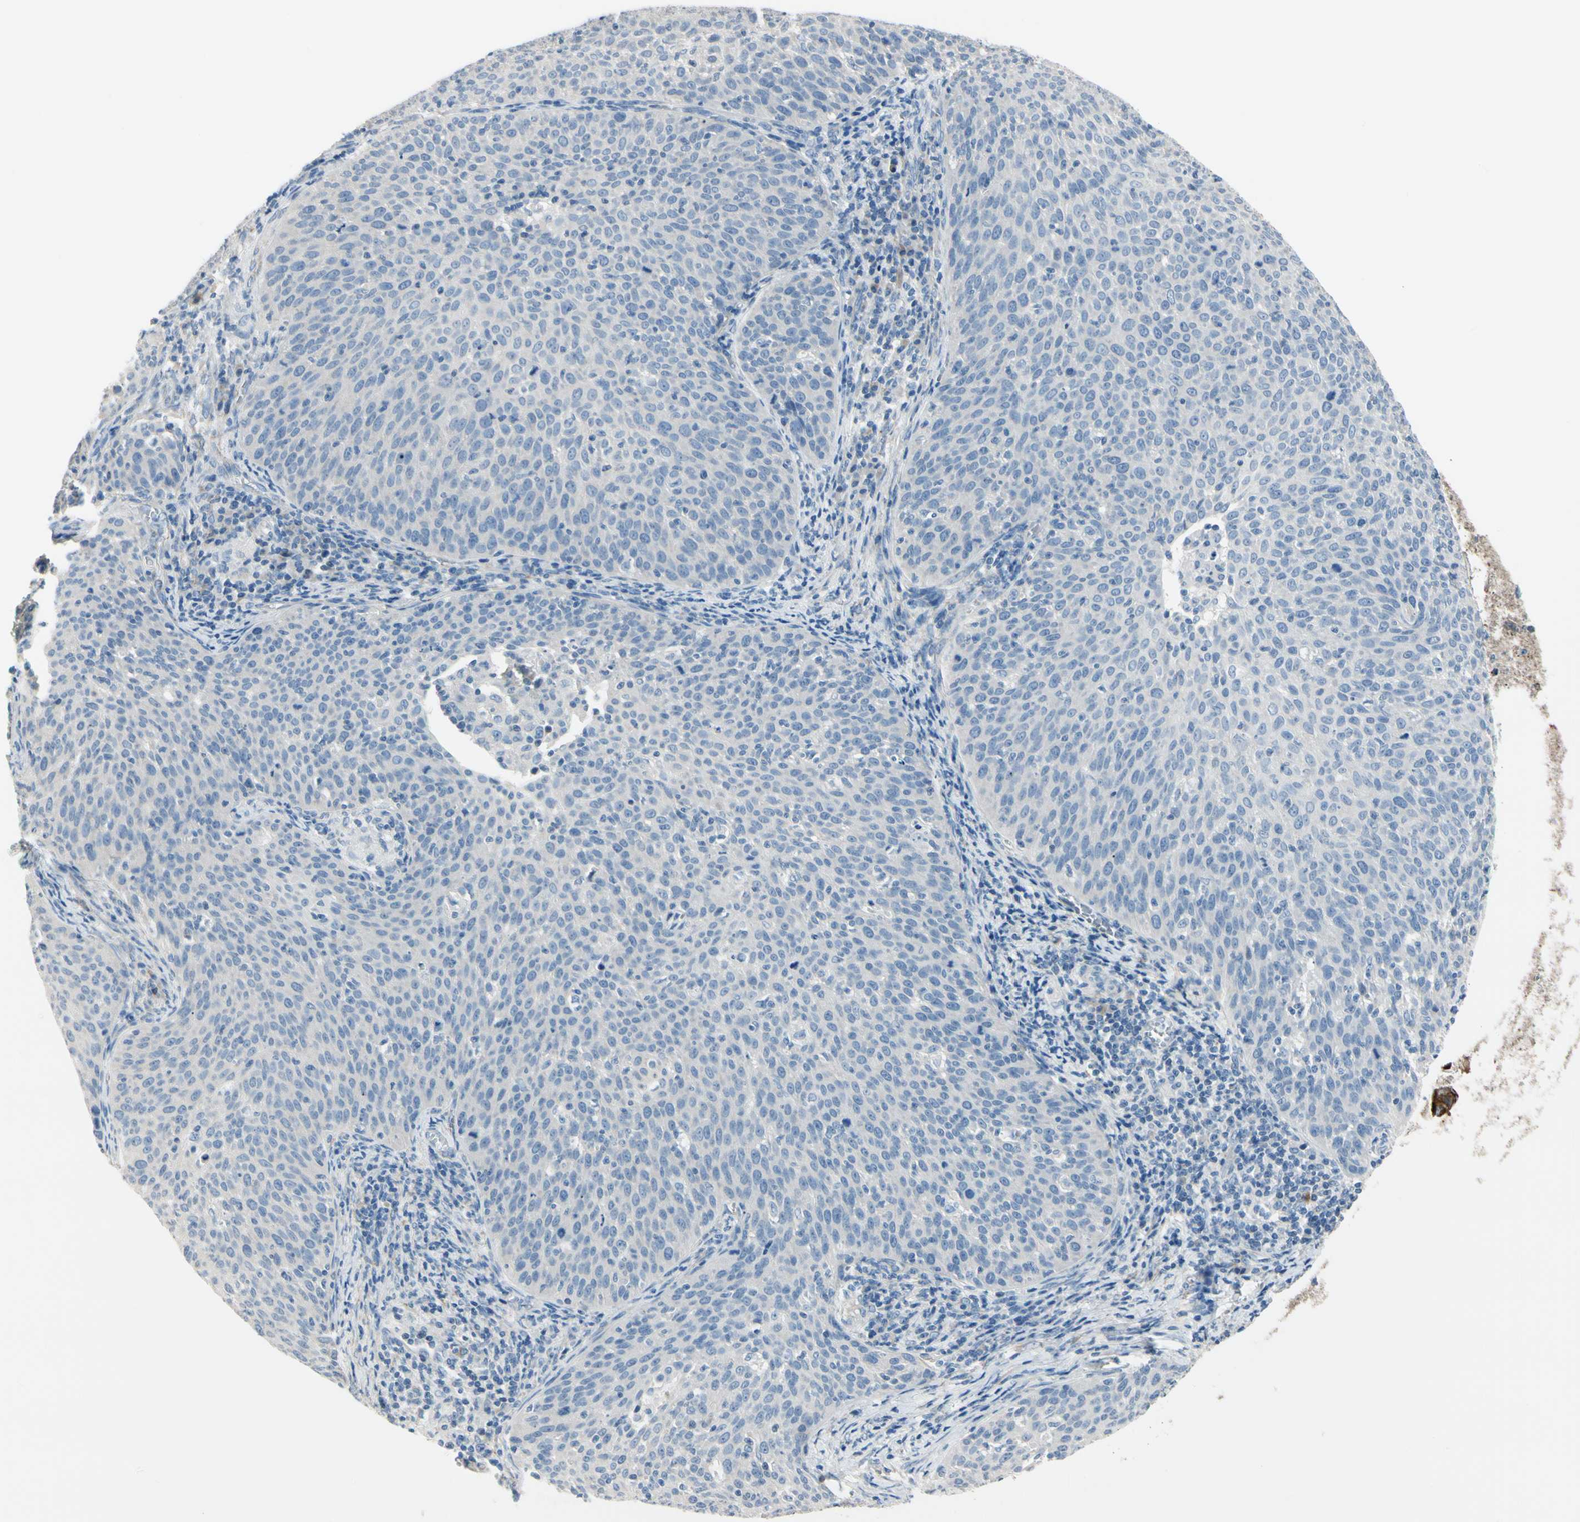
{"staining": {"intensity": "negative", "quantity": "none", "location": "none"}, "tissue": "cervical cancer", "cell_type": "Tumor cells", "image_type": "cancer", "snomed": [{"axis": "morphology", "description": "Squamous cell carcinoma, NOS"}, {"axis": "topography", "description": "Cervix"}], "caption": "This is a photomicrograph of immunohistochemistry (IHC) staining of cervical squamous cell carcinoma, which shows no staining in tumor cells.", "gene": "DUSP12", "patient": {"sex": "female", "age": 38}}